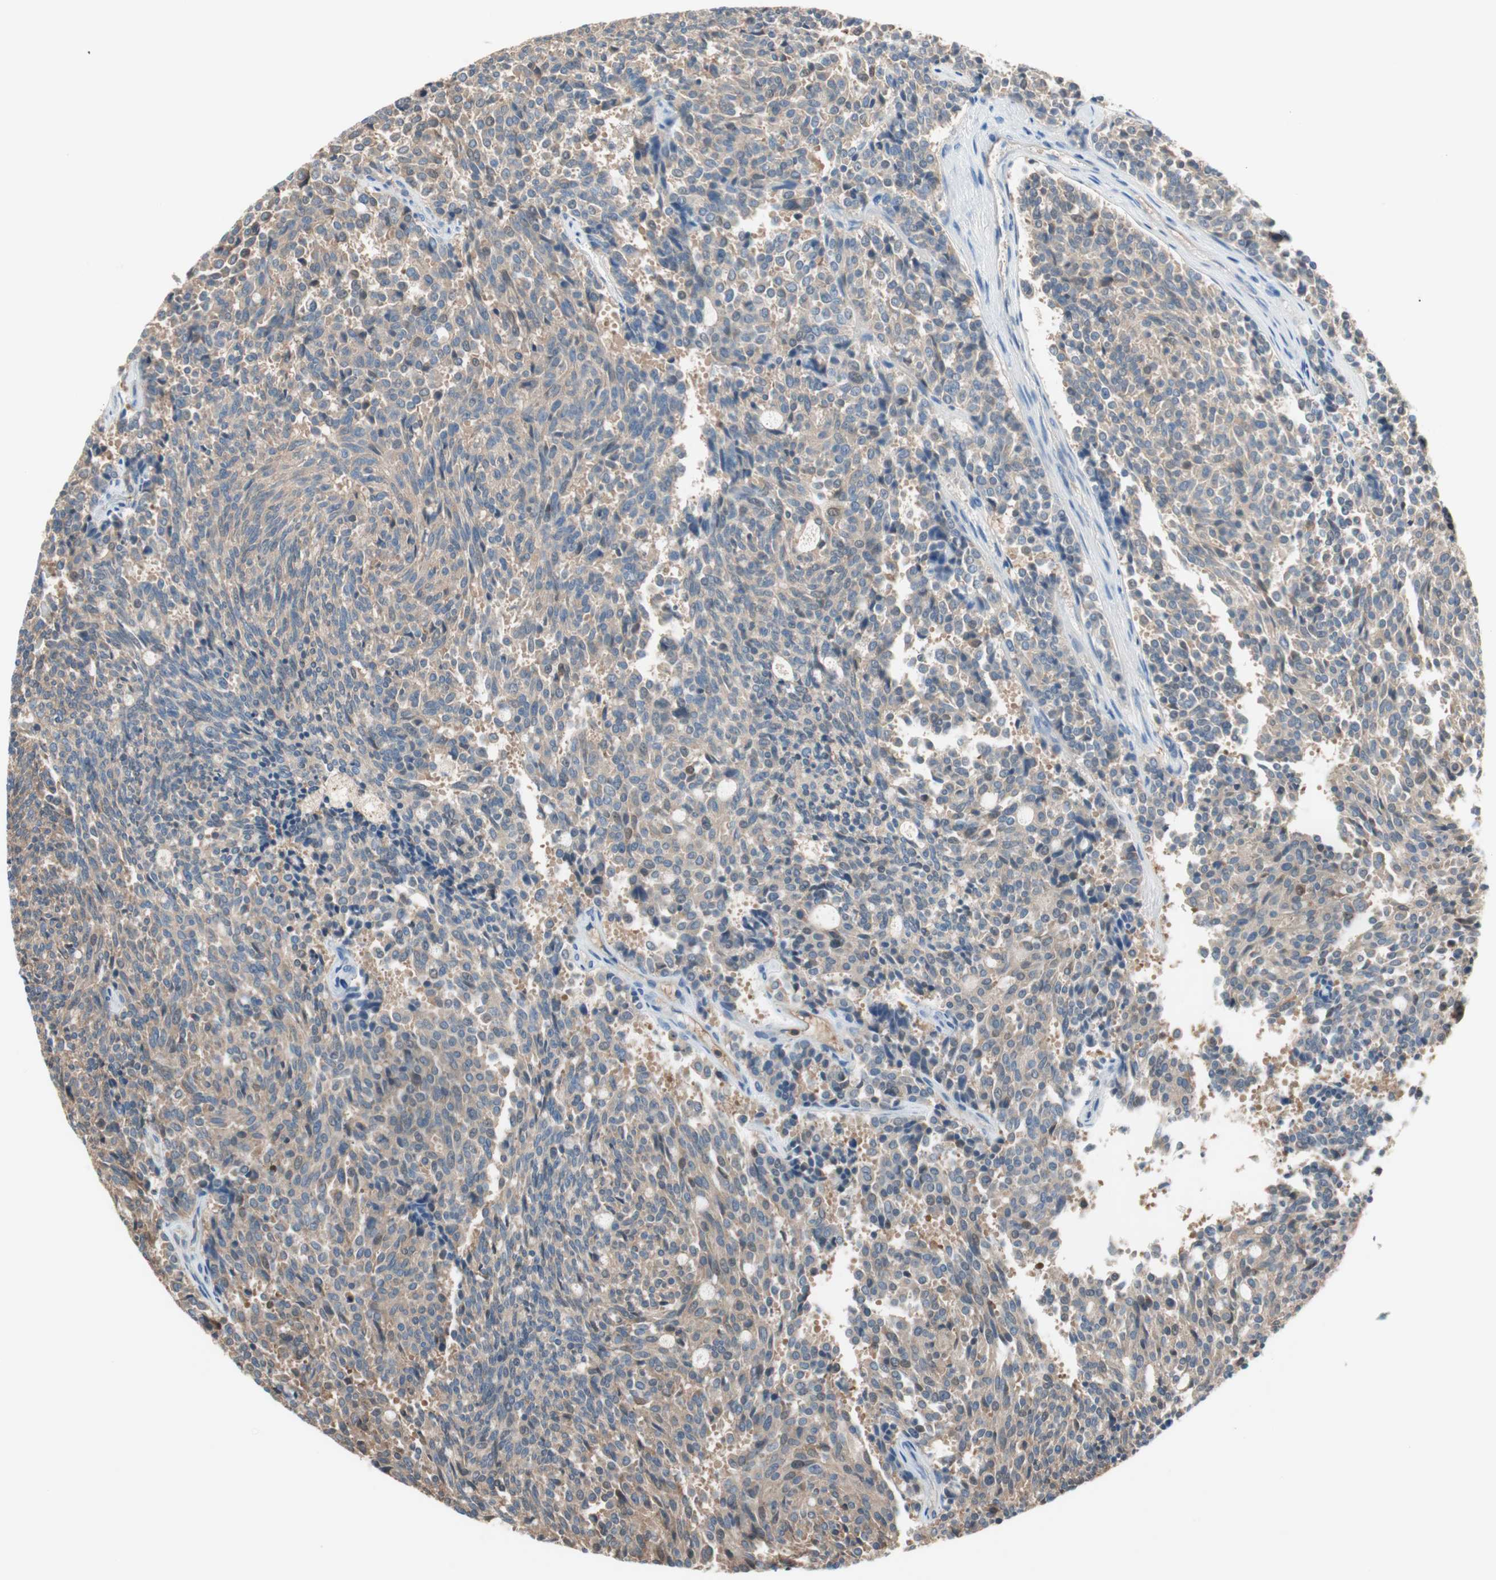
{"staining": {"intensity": "weak", "quantity": "25%-75%", "location": "cytoplasmic/membranous"}, "tissue": "carcinoid", "cell_type": "Tumor cells", "image_type": "cancer", "snomed": [{"axis": "morphology", "description": "Carcinoid, malignant, NOS"}, {"axis": "topography", "description": "Pancreas"}], "caption": "Carcinoid (malignant) stained with DAB (3,3'-diaminobenzidine) IHC exhibits low levels of weak cytoplasmic/membranous staining in approximately 25%-75% of tumor cells.", "gene": "GLUL", "patient": {"sex": "female", "age": 54}}